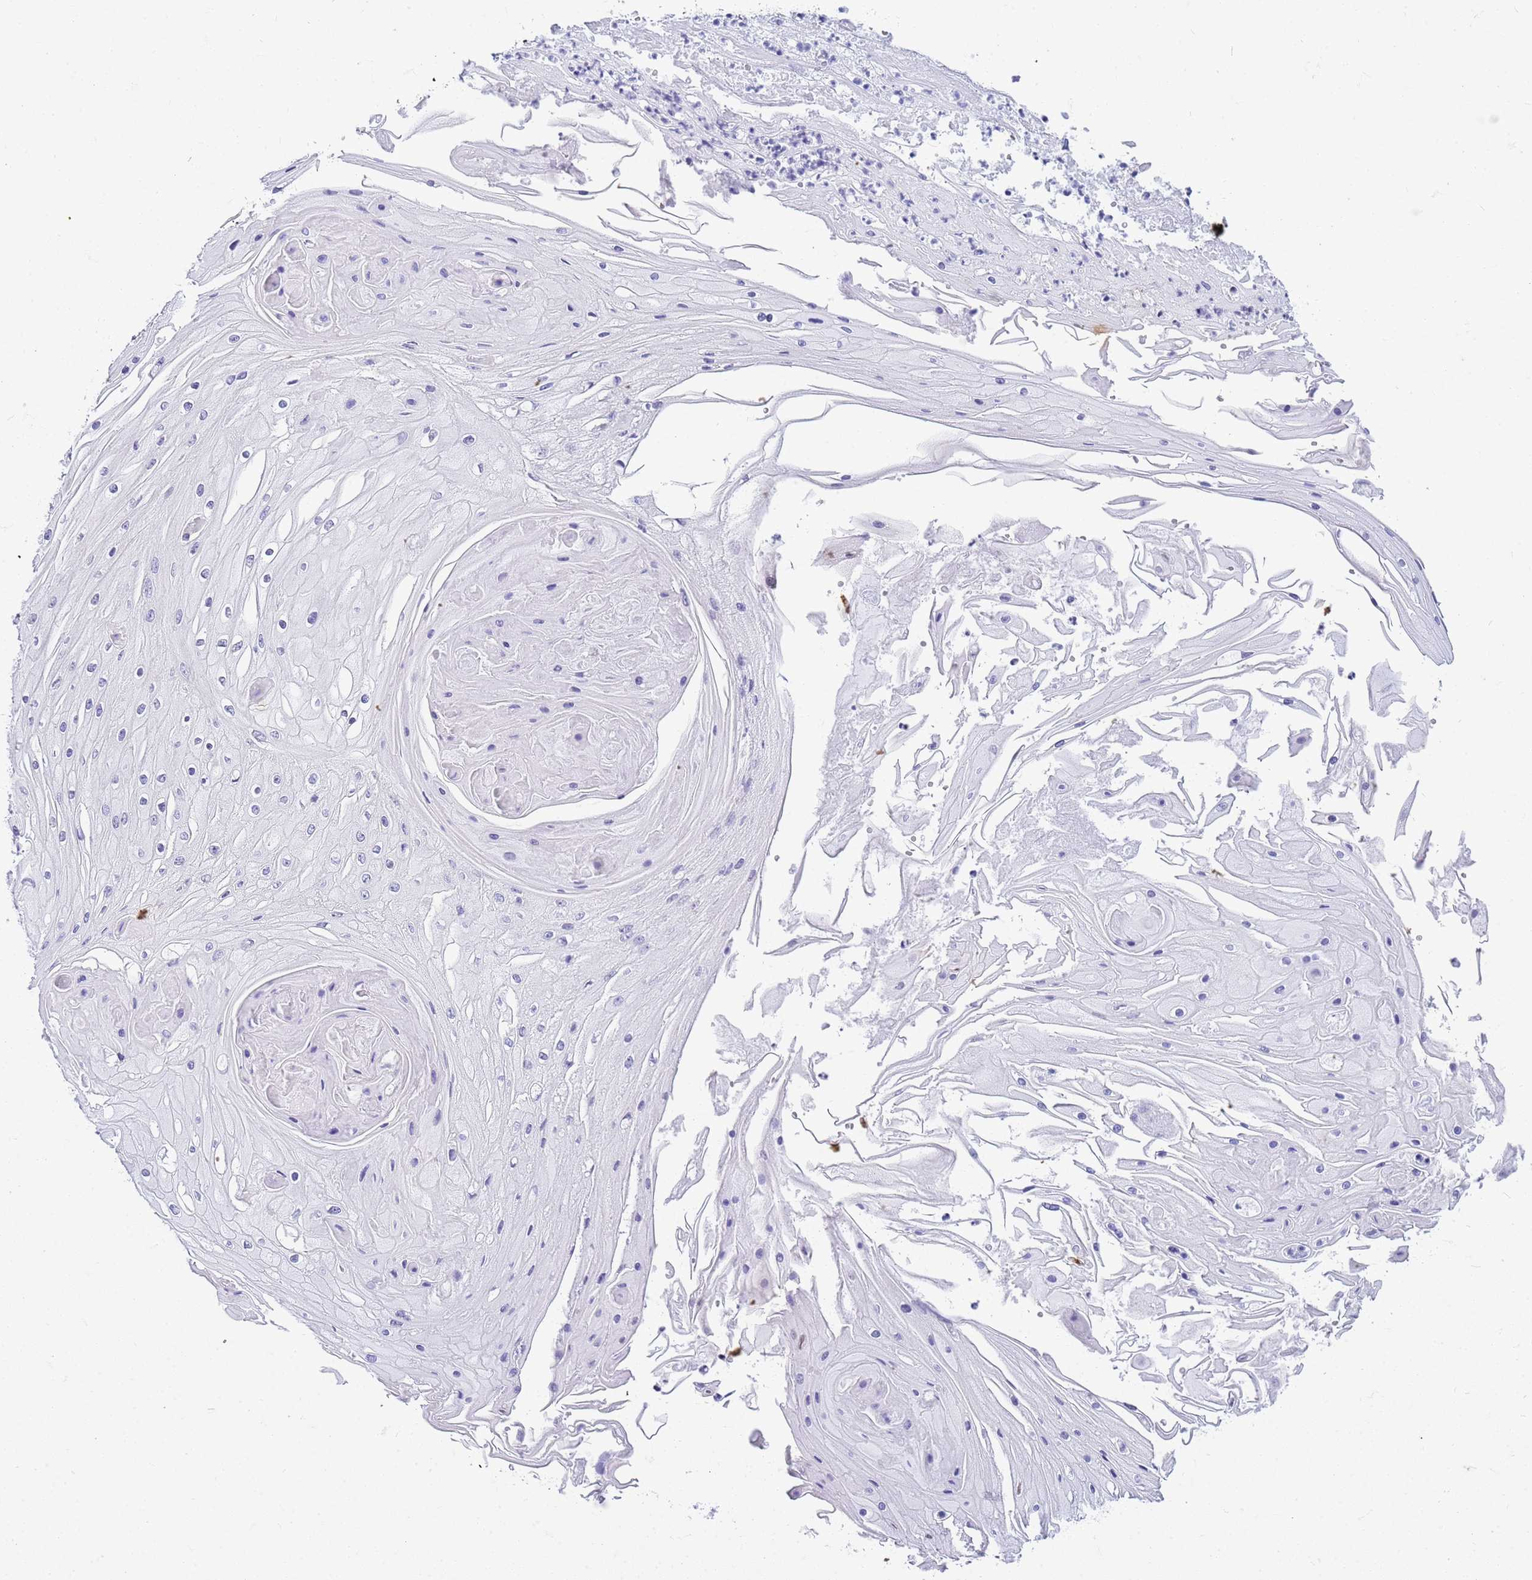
{"staining": {"intensity": "negative", "quantity": "none", "location": "none"}, "tissue": "skin cancer", "cell_type": "Tumor cells", "image_type": "cancer", "snomed": [{"axis": "morphology", "description": "Squamous cell carcinoma, NOS"}, {"axis": "topography", "description": "Skin"}], "caption": "Skin squamous cell carcinoma stained for a protein using immunohistochemistry demonstrates no staining tumor cells.", "gene": "SLC7A9", "patient": {"sex": "male", "age": 70}}